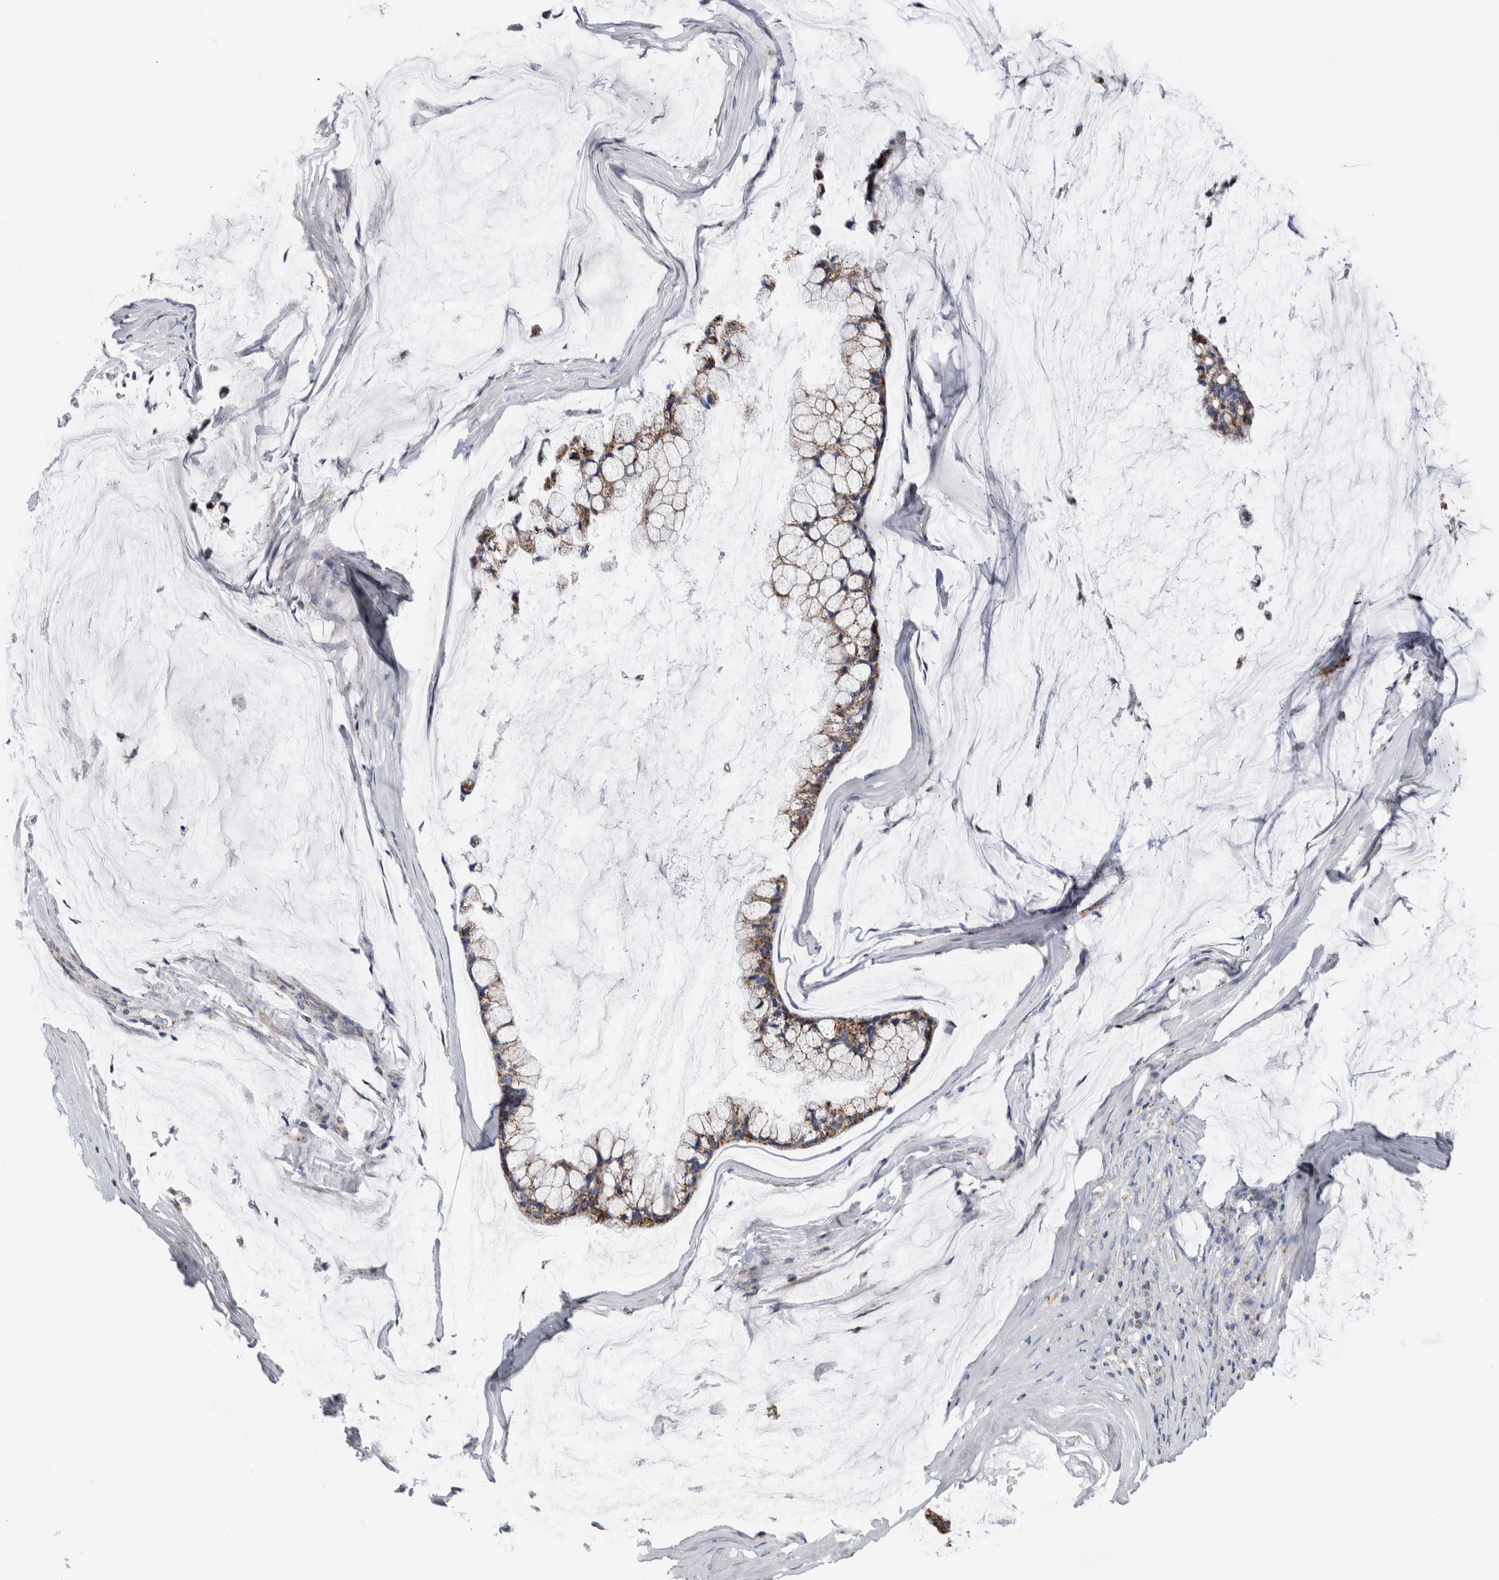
{"staining": {"intensity": "moderate", "quantity": ">75%", "location": "cytoplasmic/membranous"}, "tissue": "ovarian cancer", "cell_type": "Tumor cells", "image_type": "cancer", "snomed": [{"axis": "morphology", "description": "Cystadenocarcinoma, mucinous, NOS"}, {"axis": "topography", "description": "Ovary"}], "caption": "Immunohistochemical staining of ovarian mucinous cystadenocarcinoma shows medium levels of moderate cytoplasmic/membranous protein expression in about >75% of tumor cells.", "gene": "ETFA", "patient": {"sex": "female", "age": 39}}